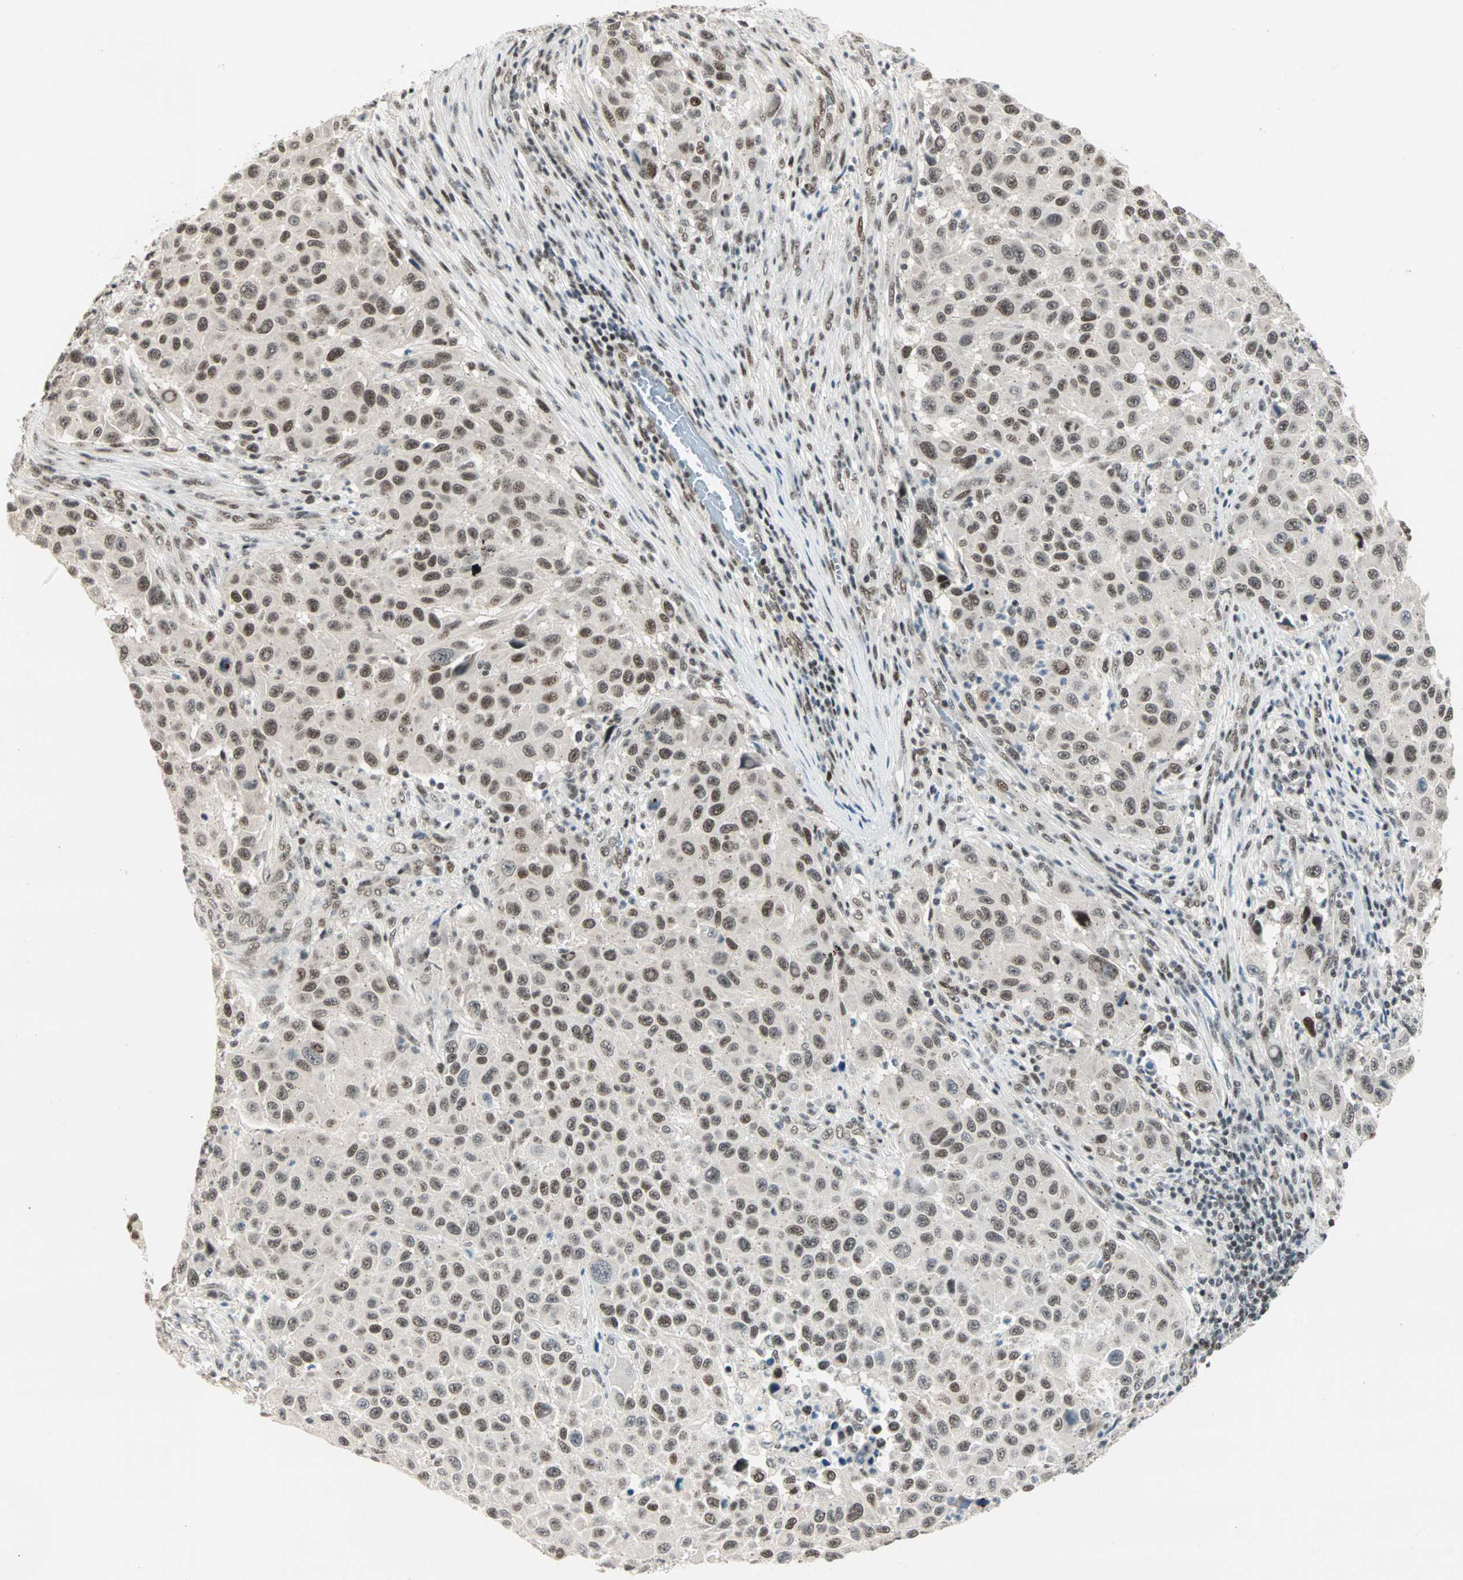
{"staining": {"intensity": "moderate", "quantity": ">75%", "location": "nuclear"}, "tissue": "melanoma", "cell_type": "Tumor cells", "image_type": "cancer", "snomed": [{"axis": "morphology", "description": "Malignant melanoma, Metastatic site"}, {"axis": "topography", "description": "Lymph node"}], "caption": "Melanoma stained with a protein marker exhibits moderate staining in tumor cells.", "gene": "BLM", "patient": {"sex": "male", "age": 61}}